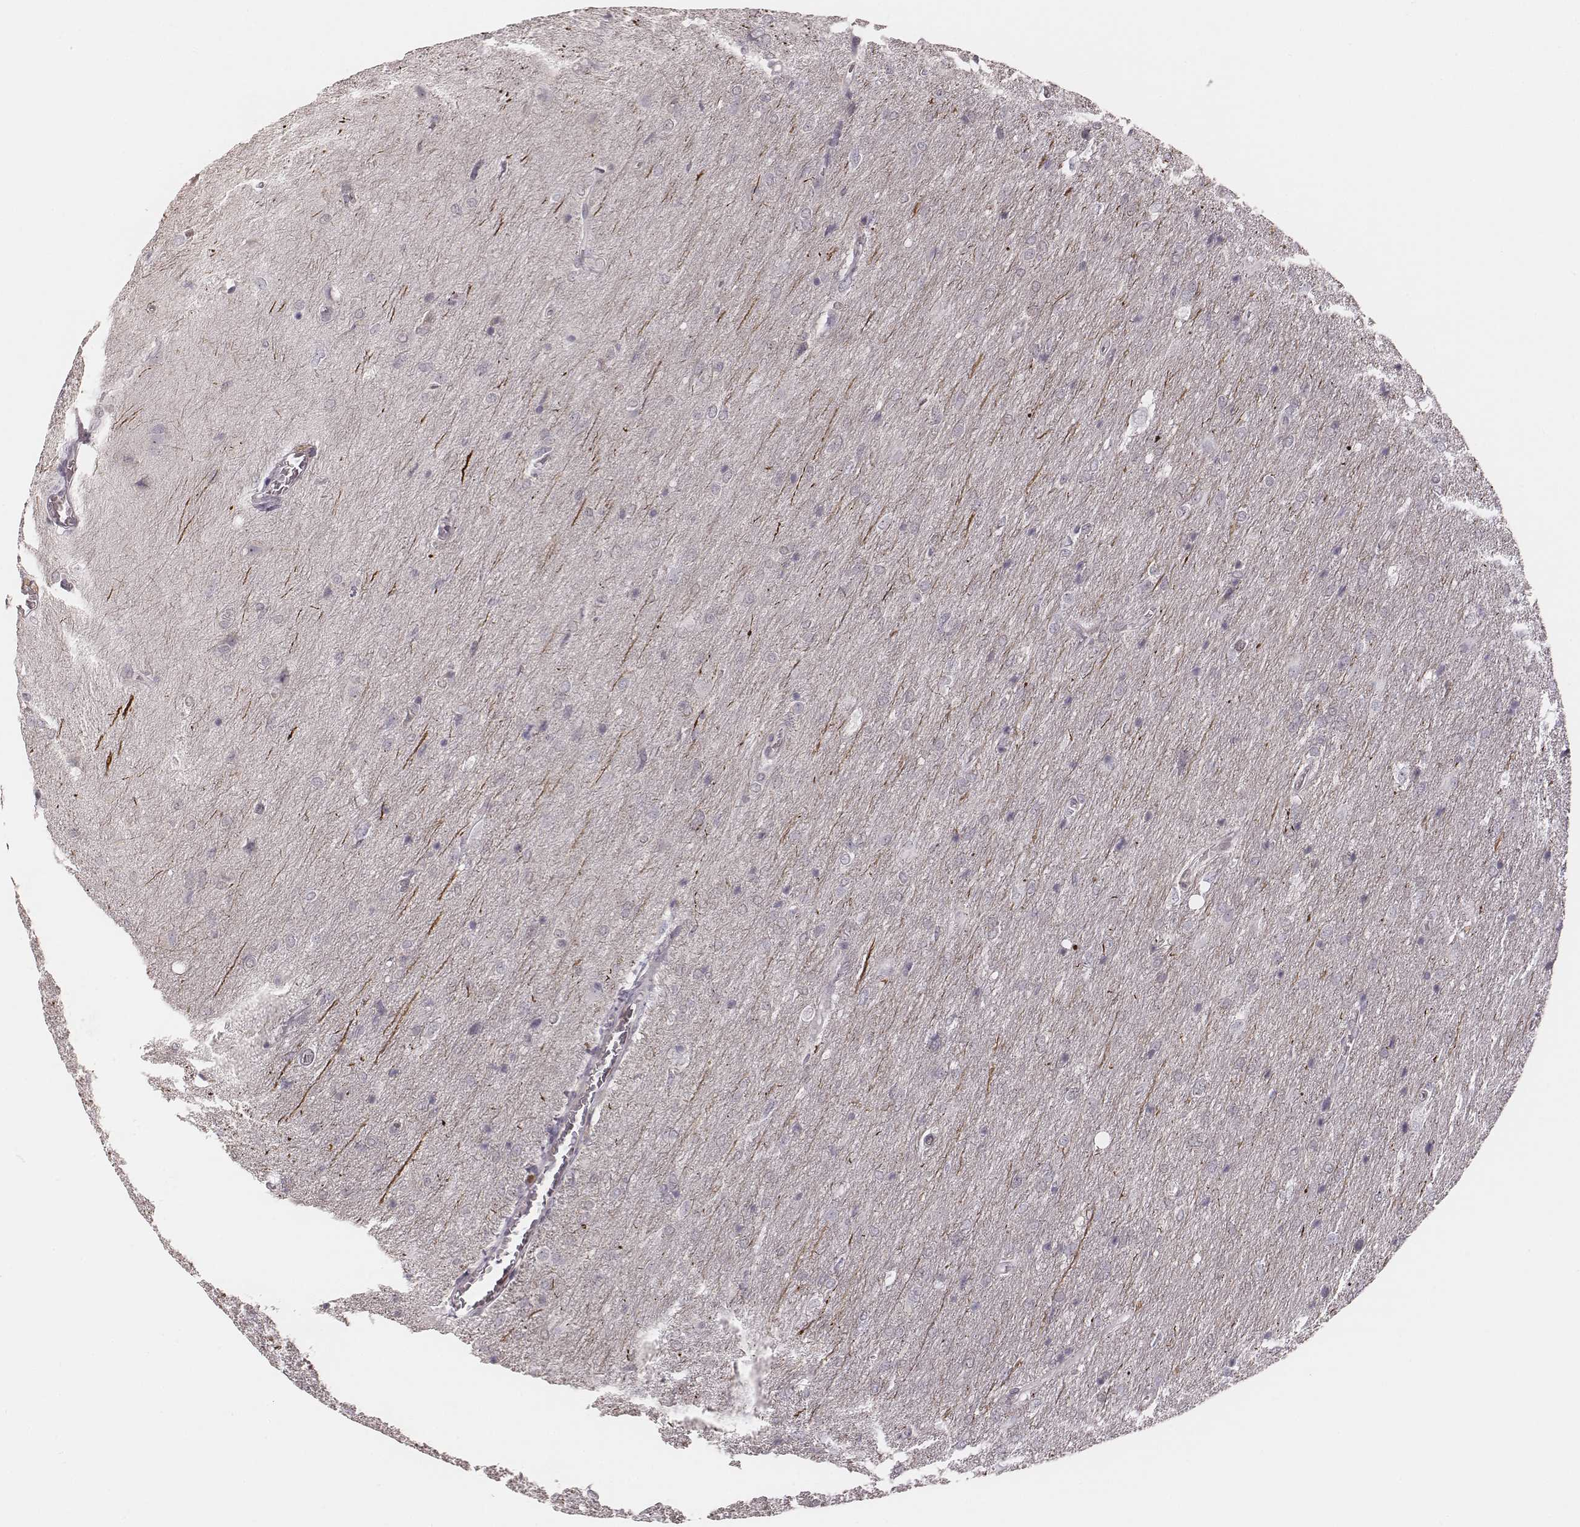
{"staining": {"intensity": "negative", "quantity": "none", "location": "none"}, "tissue": "glioma", "cell_type": "Tumor cells", "image_type": "cancer", "snomed": [{"axis": "morphology", "description": "Glioma, malignant, High grade"}, {"axis": "topography", "description": "Brain"}], "caption": "DAB (3,3'-diaminobenzidine) immunohistochemical staining of glioma shows no significant expression in tumor cells.", "gene": "MSX1", "patient": {"sex": "male", "age": 53}}